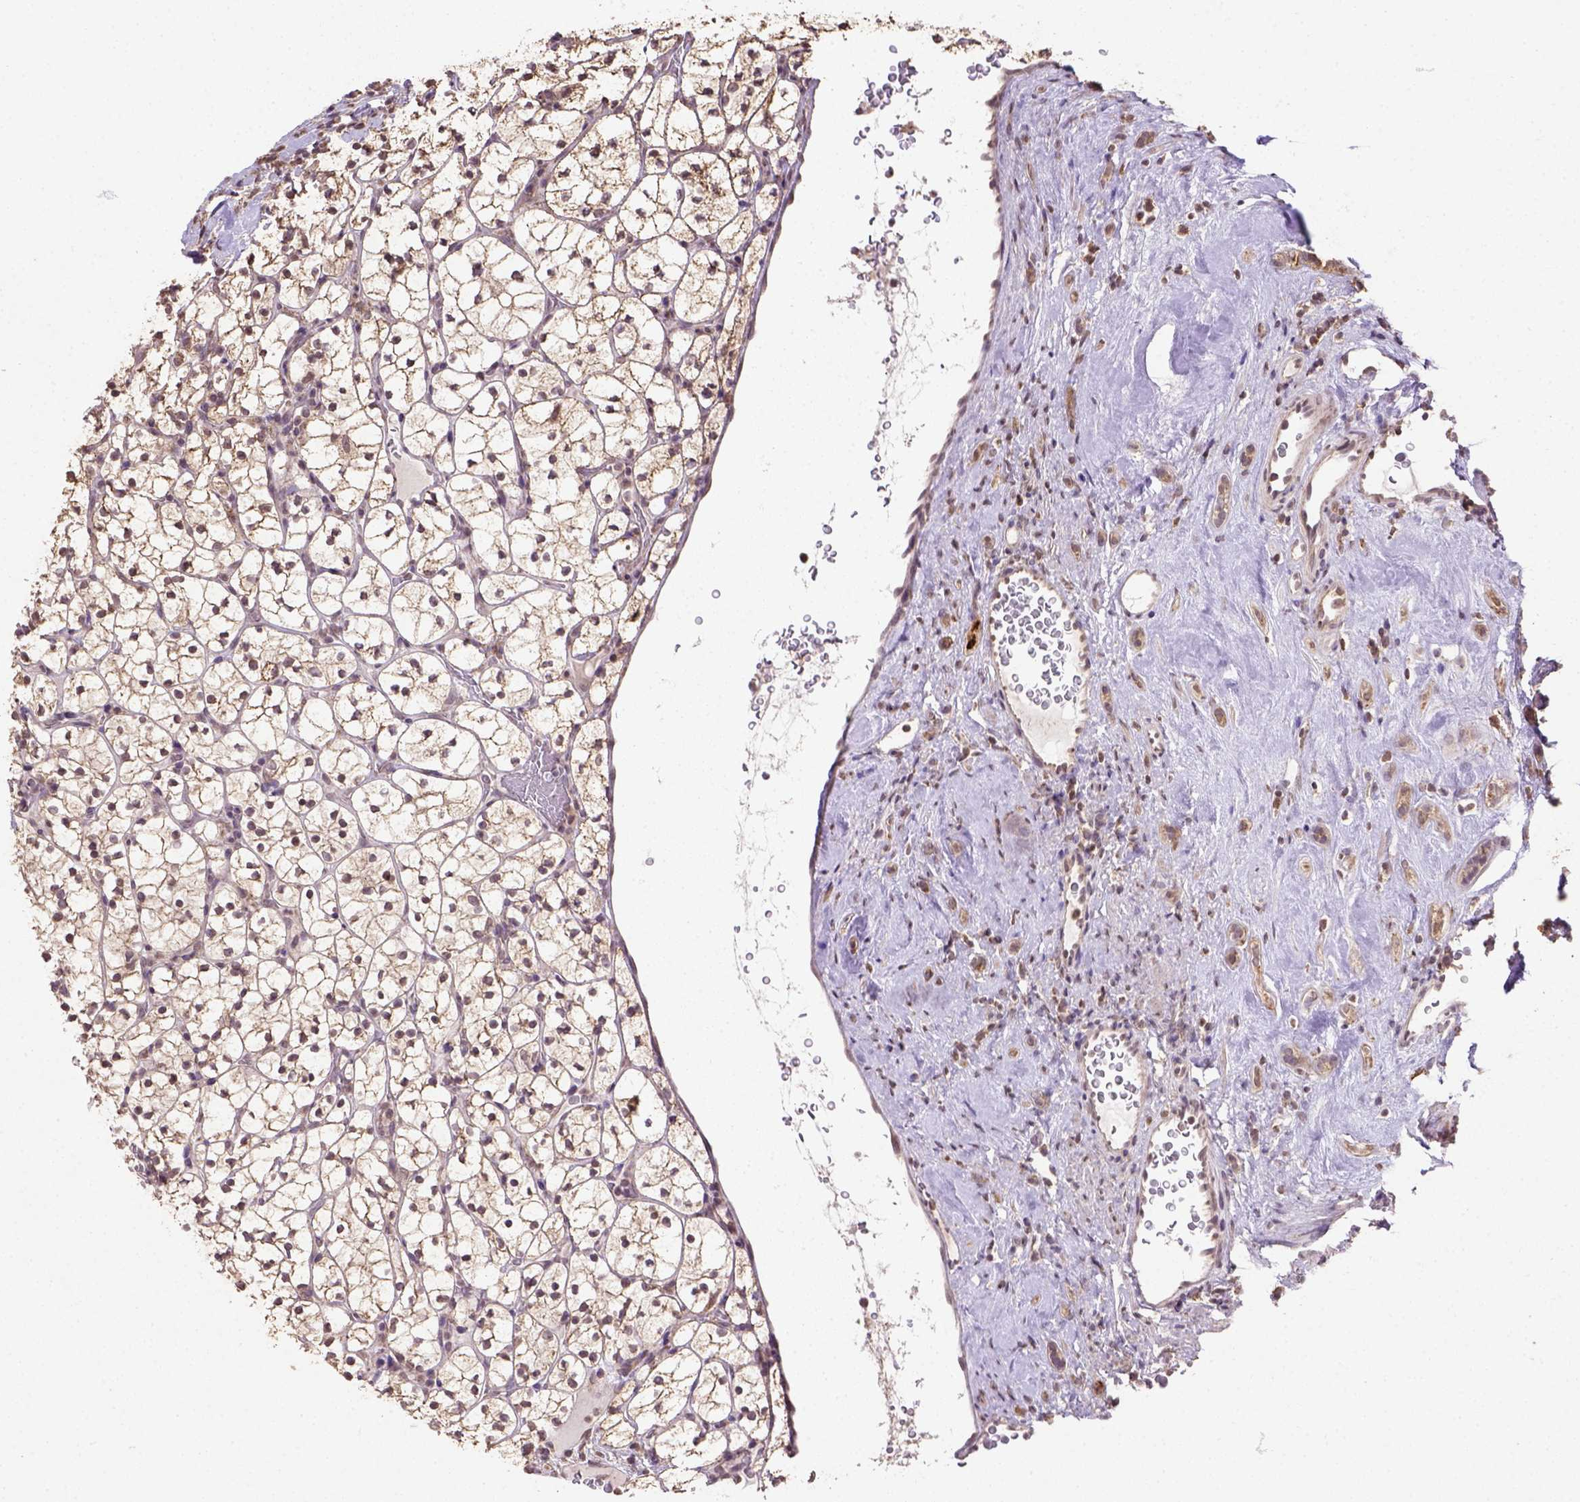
{"staining": {"intensity": "moderate", "quantity": ">75%", "location": "cytoplasmic/membranous"}, "tissue": "renal cancer", "cell_type": "Tumor cells", "image_type": "cancer", "snomed": [{"axis": "morphology", "description": "Adenocarcinoma, NOS"}, {"axis": "topography", "description": "Kidney"}], "caption": "Protein expression analysis of renal cancer (adenocarcinoma) shows moderate cytoplasmic/membranous positivity in about >75% of tumor cells.", "gene": "NUDT10", "patient": {"sex": "female", "age": 89}}